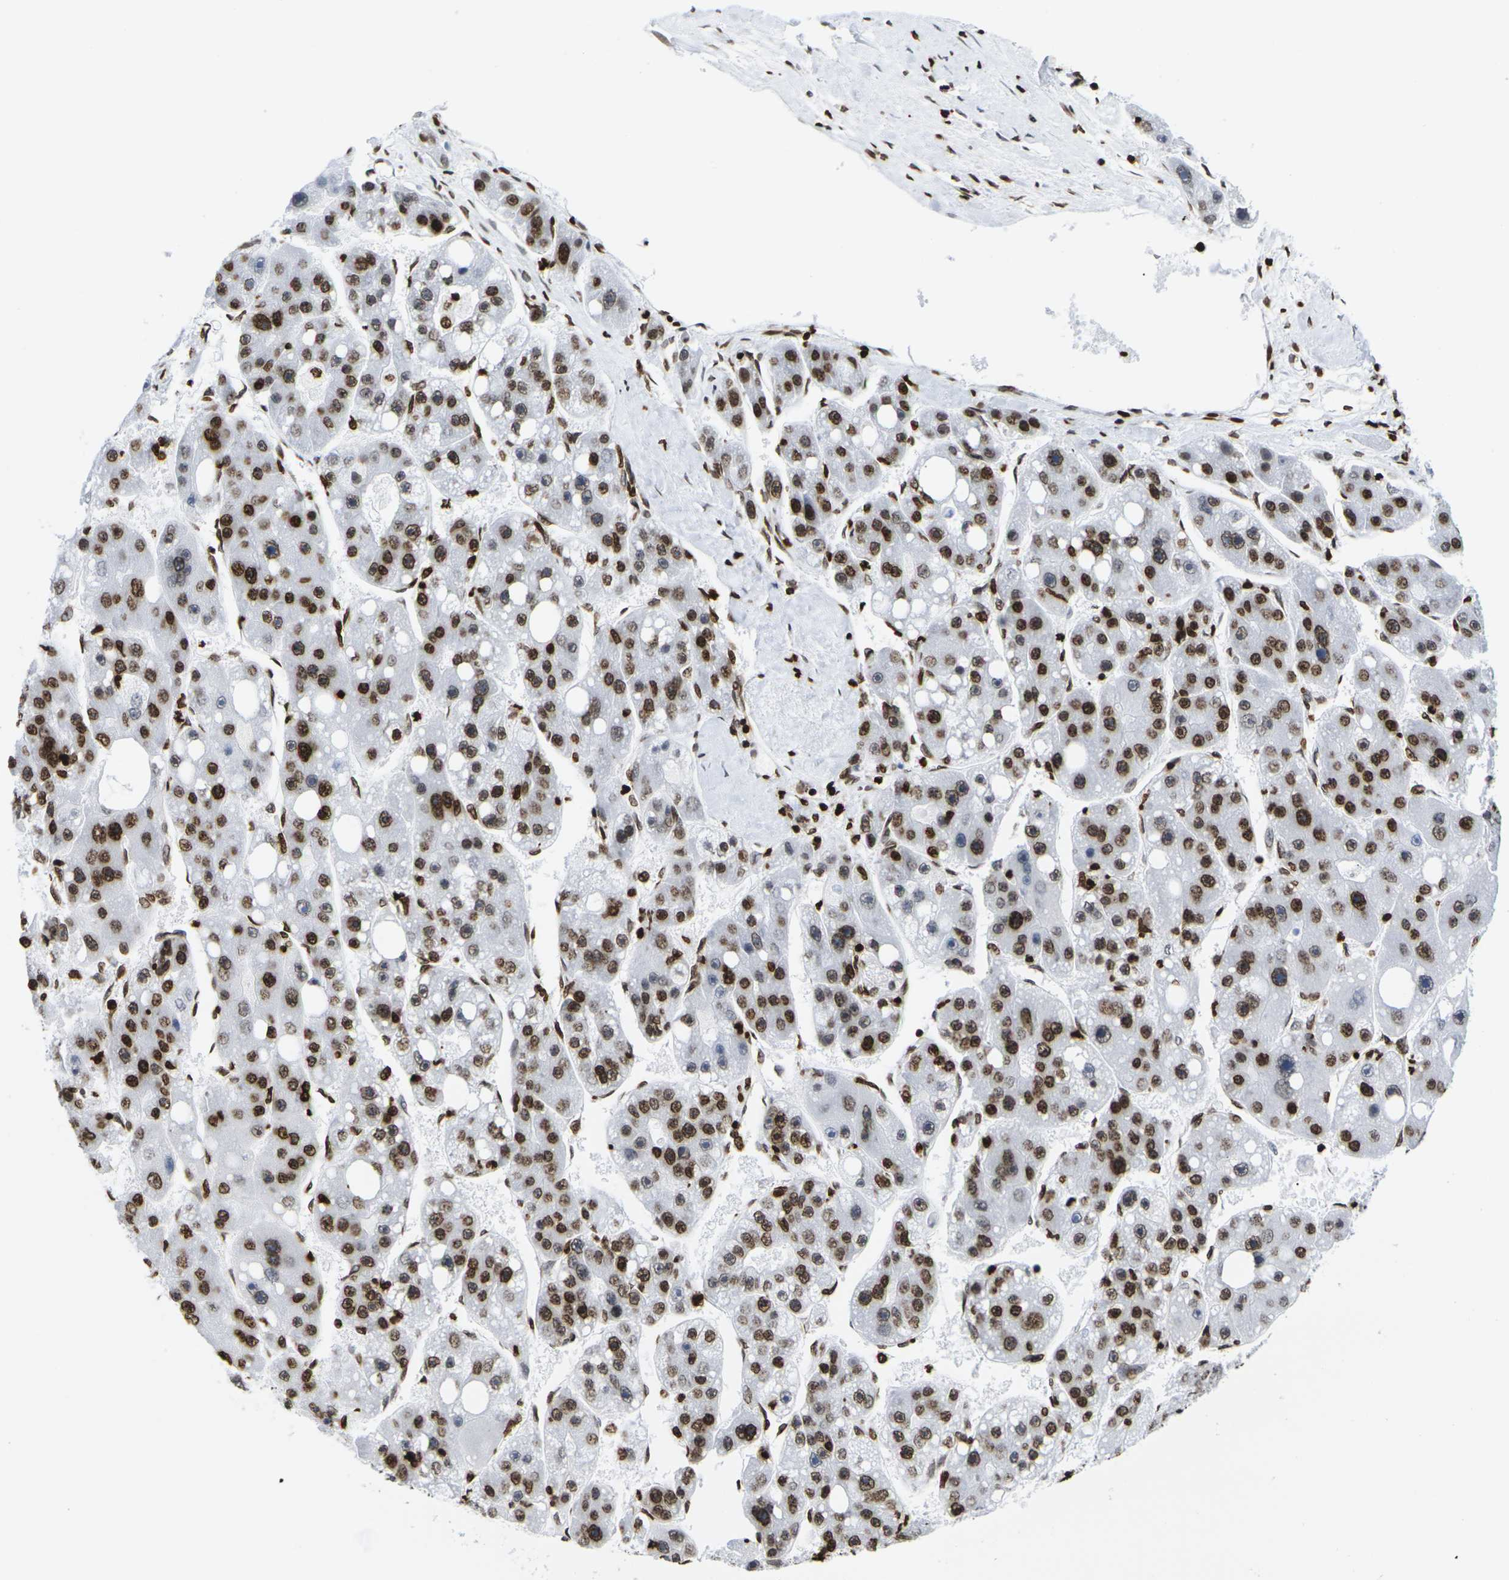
{"staining": {"intensity": "strong", "quantity": ">75%", "location": "cytoplasmic/membranous,nuclear"}, "tissue": "liver cancer", "cell_type": "Tumor cells", "image_type": "cancer", "snomed": [{"axis": "morphology", "description": "Carcinoma, Hepatocellular, NOS"}, {"axis": "topography", "description": "Liver"}], "caption": "Tumor cells reveal high levels of strong cytoplasmic/membranous and nuclear staining in approximately >75% of cells in liver cancer. (Stains: DAB in brown, nuclei in blue, Microscopy: brightfield microscopy at high magnification).", "gene": "H2AC21", "patient": {"sex": "female", "age": 61}}